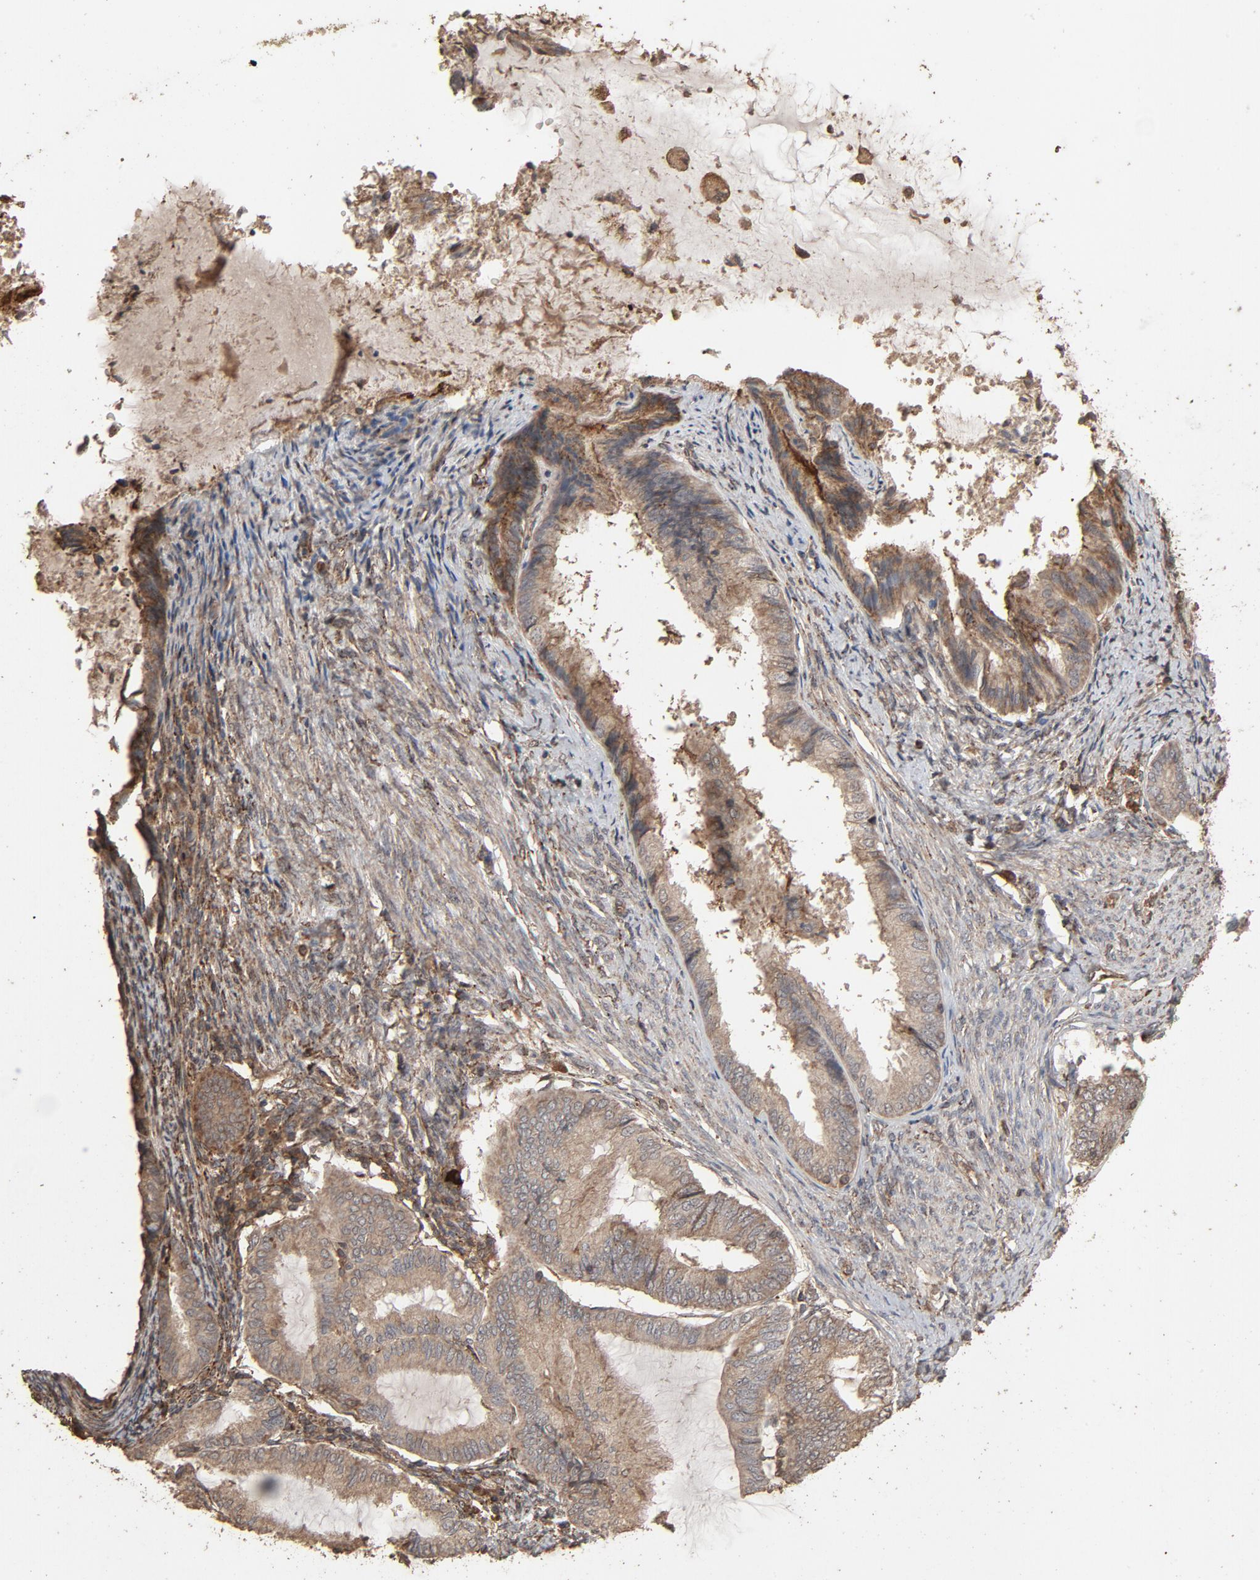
{"staining": {"intensity": "weak", "quantity": ">75%", "location": "cytoplasmic/membranous"}, "tissue": "endometrial cancer", "cell_type": "Tumor cells", "image_type": "cancer", "snomed": [{"axis": "morphology", "description": "Adenocarcinoma, NOS"}, {"axis": "topography", "description": "Endometrium"}], "caption": "This is a micrograph of immunohistochemistry staining of endometrial cancer, which shows weak staining in the cytoplasmic/membranous of tumor cells.", "gene": "RPS6KA6", "patient": {"sex": "female", "age": 86}}